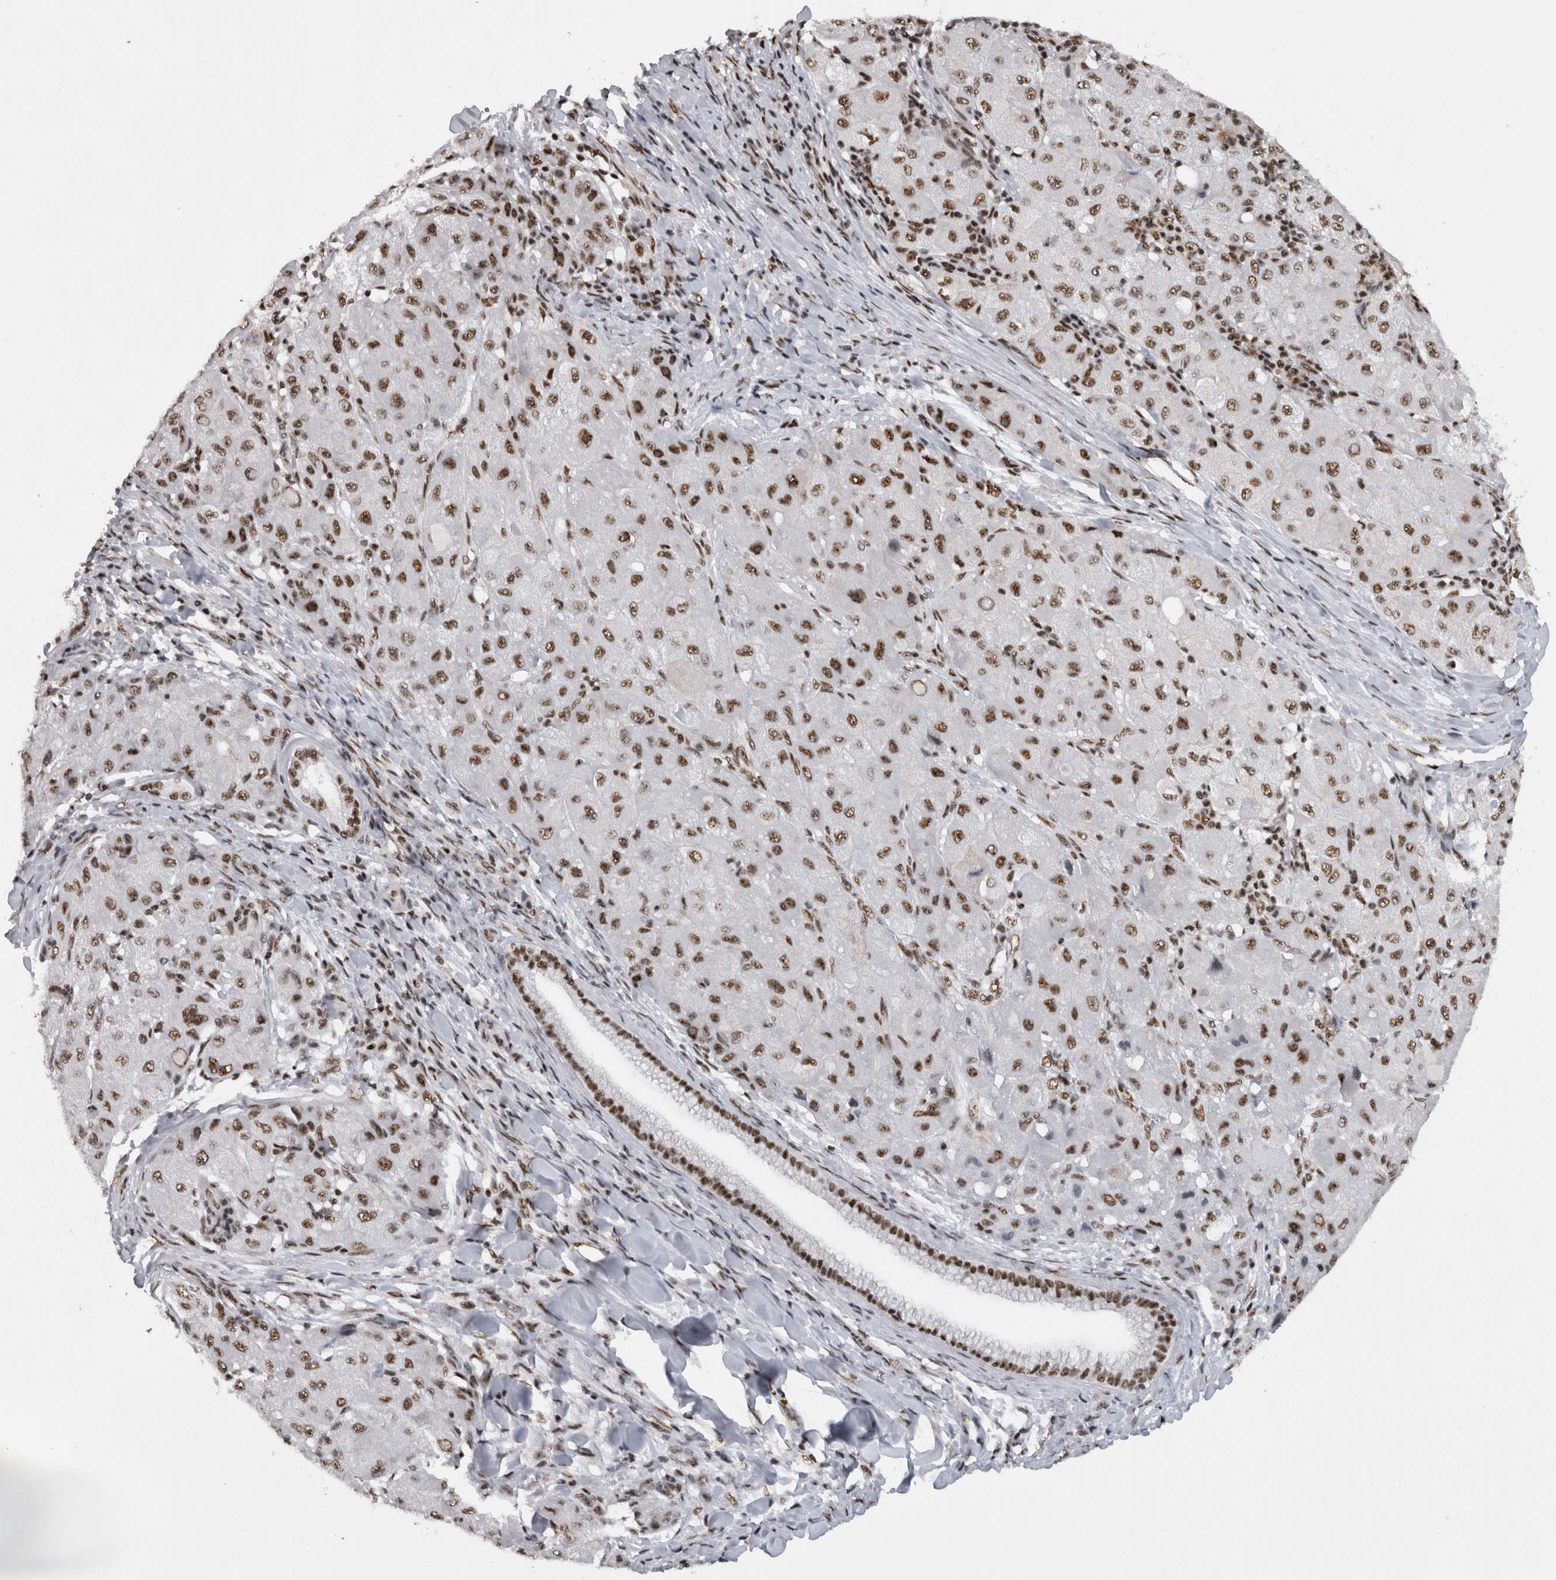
{"staining": {"intensity": "moderate", "quantity": ">75%", "location": "nuclear"}, "tissue": "liver cancer", "cell_type": "Tumor cells", "image_type": "cancer", "snomed": [{"axis": "morphology", "description": "Carcinoma, Hepatocellular, NOS"}, {"axis": "topography", "description": "Liver"}], "caption": "Tumor cells show medium levels of moderate nuclear expression in approximately >75% of cells in liver cancer.", "gene": "CDK11A", "patient": {"sex": "male", "age": 80}}